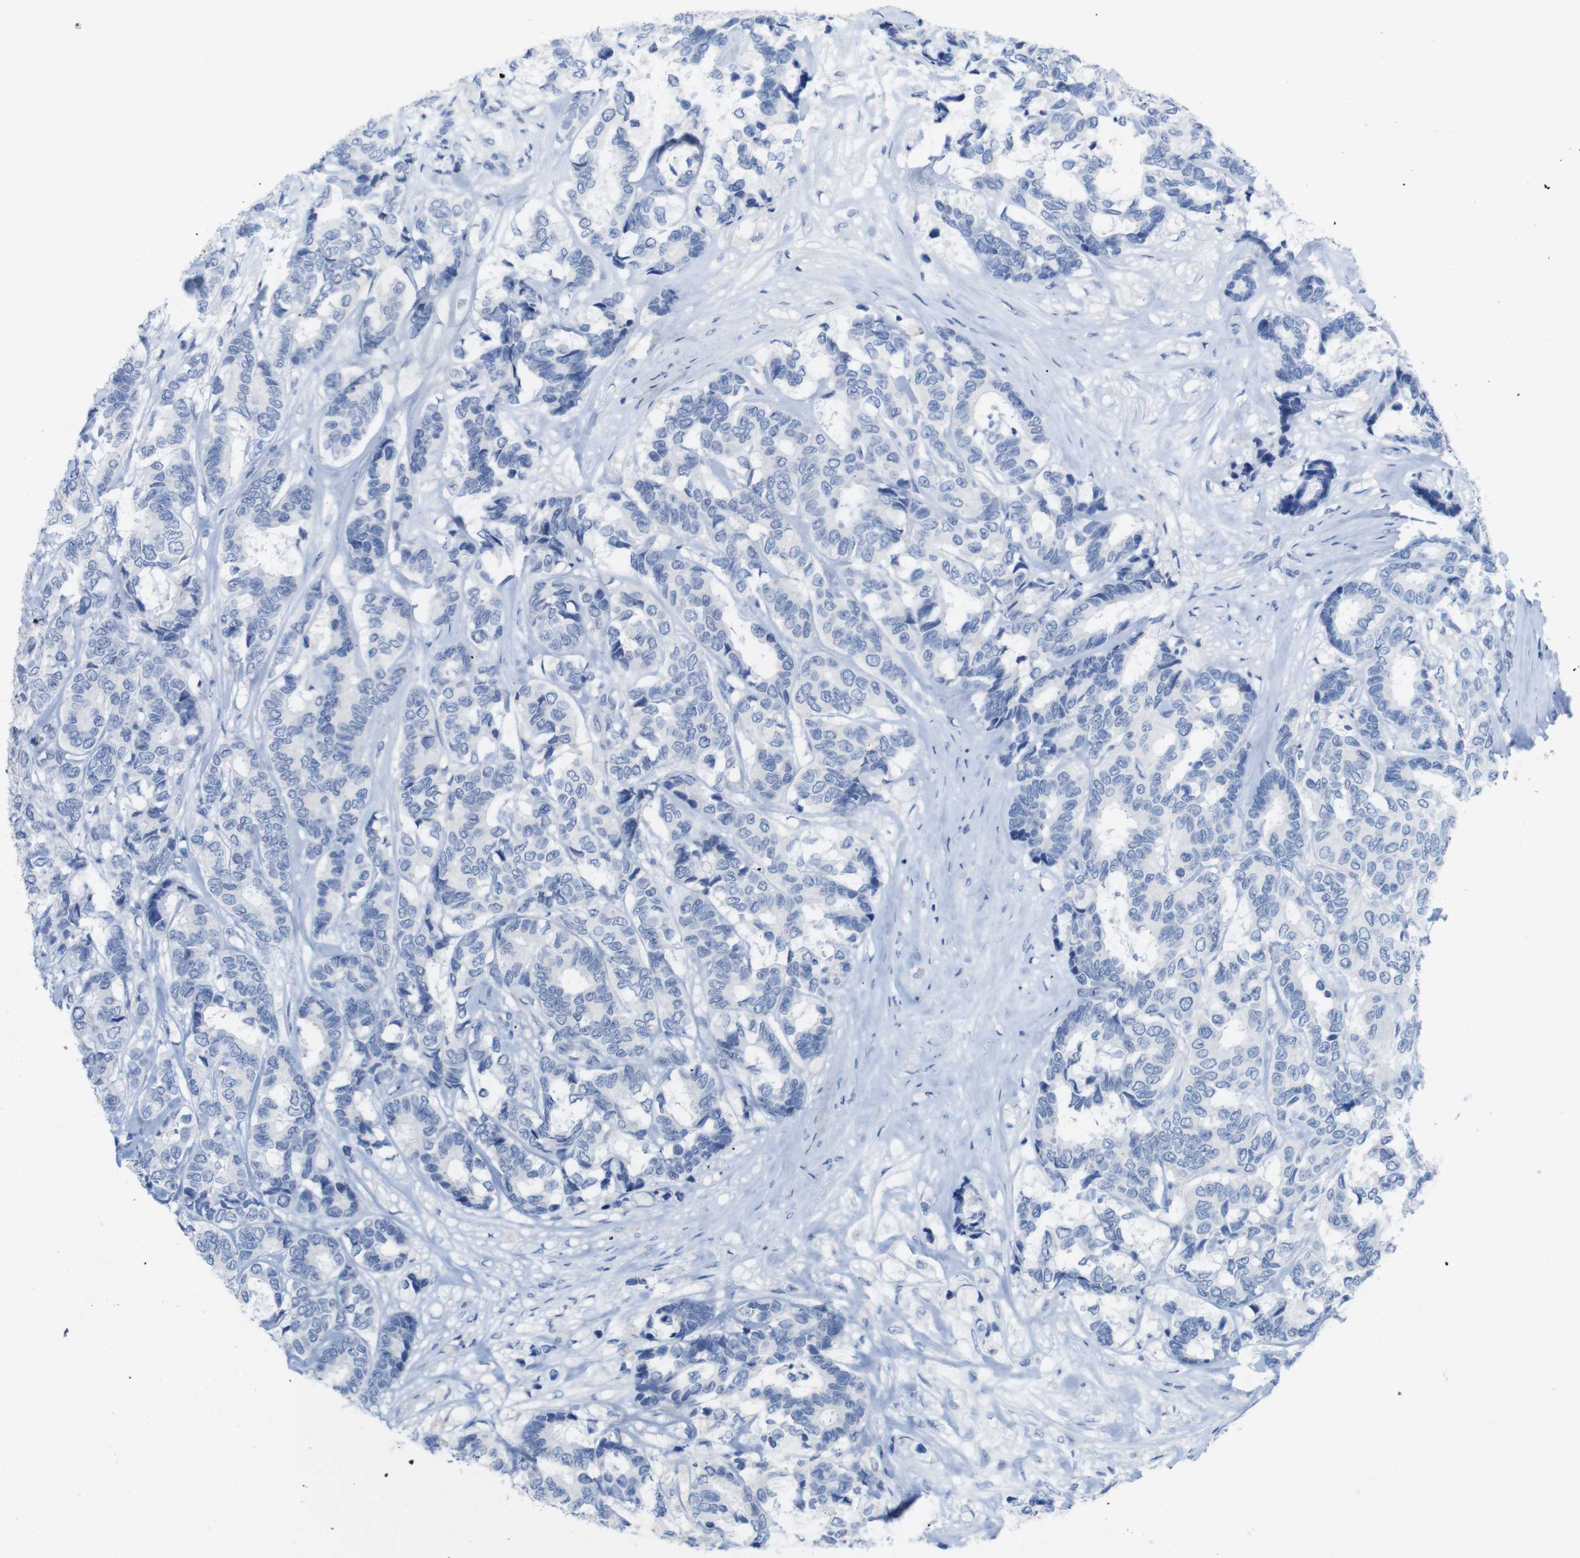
{"staining": {"intensity": "negative", "quantity": "none", "location": "none"}, "tissue": "breast cancer", "cell_type": "Tumor cells", "image_type": "cancer", "snomed": [{"axis": "morphology", "description": "Duct carcinoma"}, {"axis": "topography", "description": "Breast"}], "caption": "The photomicrograph reveals no staining of tumor cells in breast infiltrating ductal carcinoma.", "gene": "LAG3", "patient": {"sex": "female", "age": 87}}